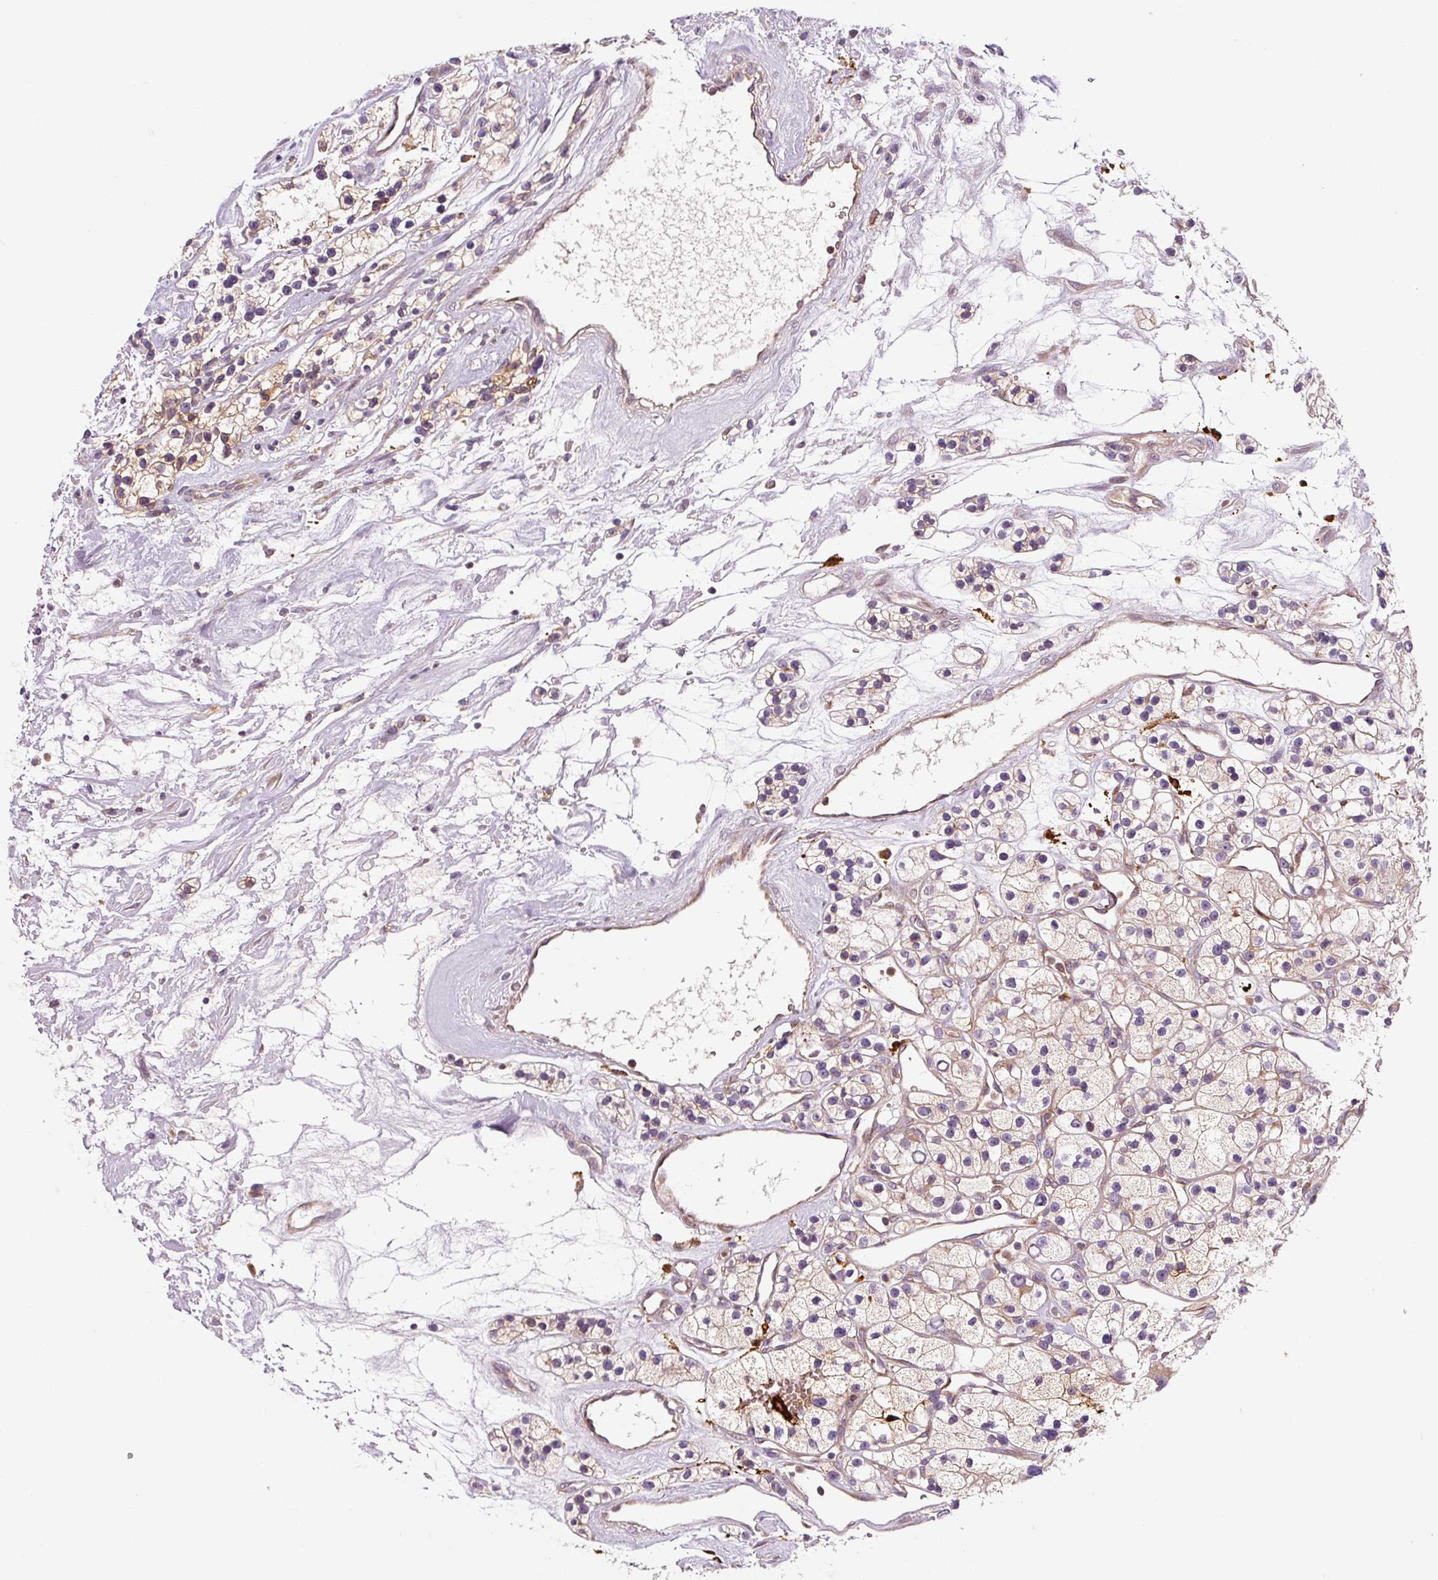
{"staining": {"intensity": "weak", "quantity": "<25%", "location": "cytoplasmic/membranous"}, "tissue": "renal cancer", "cell_type": "Tumor cells", "image_type": "cancer", "snomed": [{"axis": "morphology", "description": "Adenocarcinoma, NOS"}, {"axis": "topography", "description": "Kidney"}], "caption": "Tumor cells are negative for brown protein staining in renal cancer. The staining is performed using DAB brown chromogen with nuclei counter-stained in using hematoxylin.", "gene": "FUT10", "patient": {"sex": "female", "age": 57}}